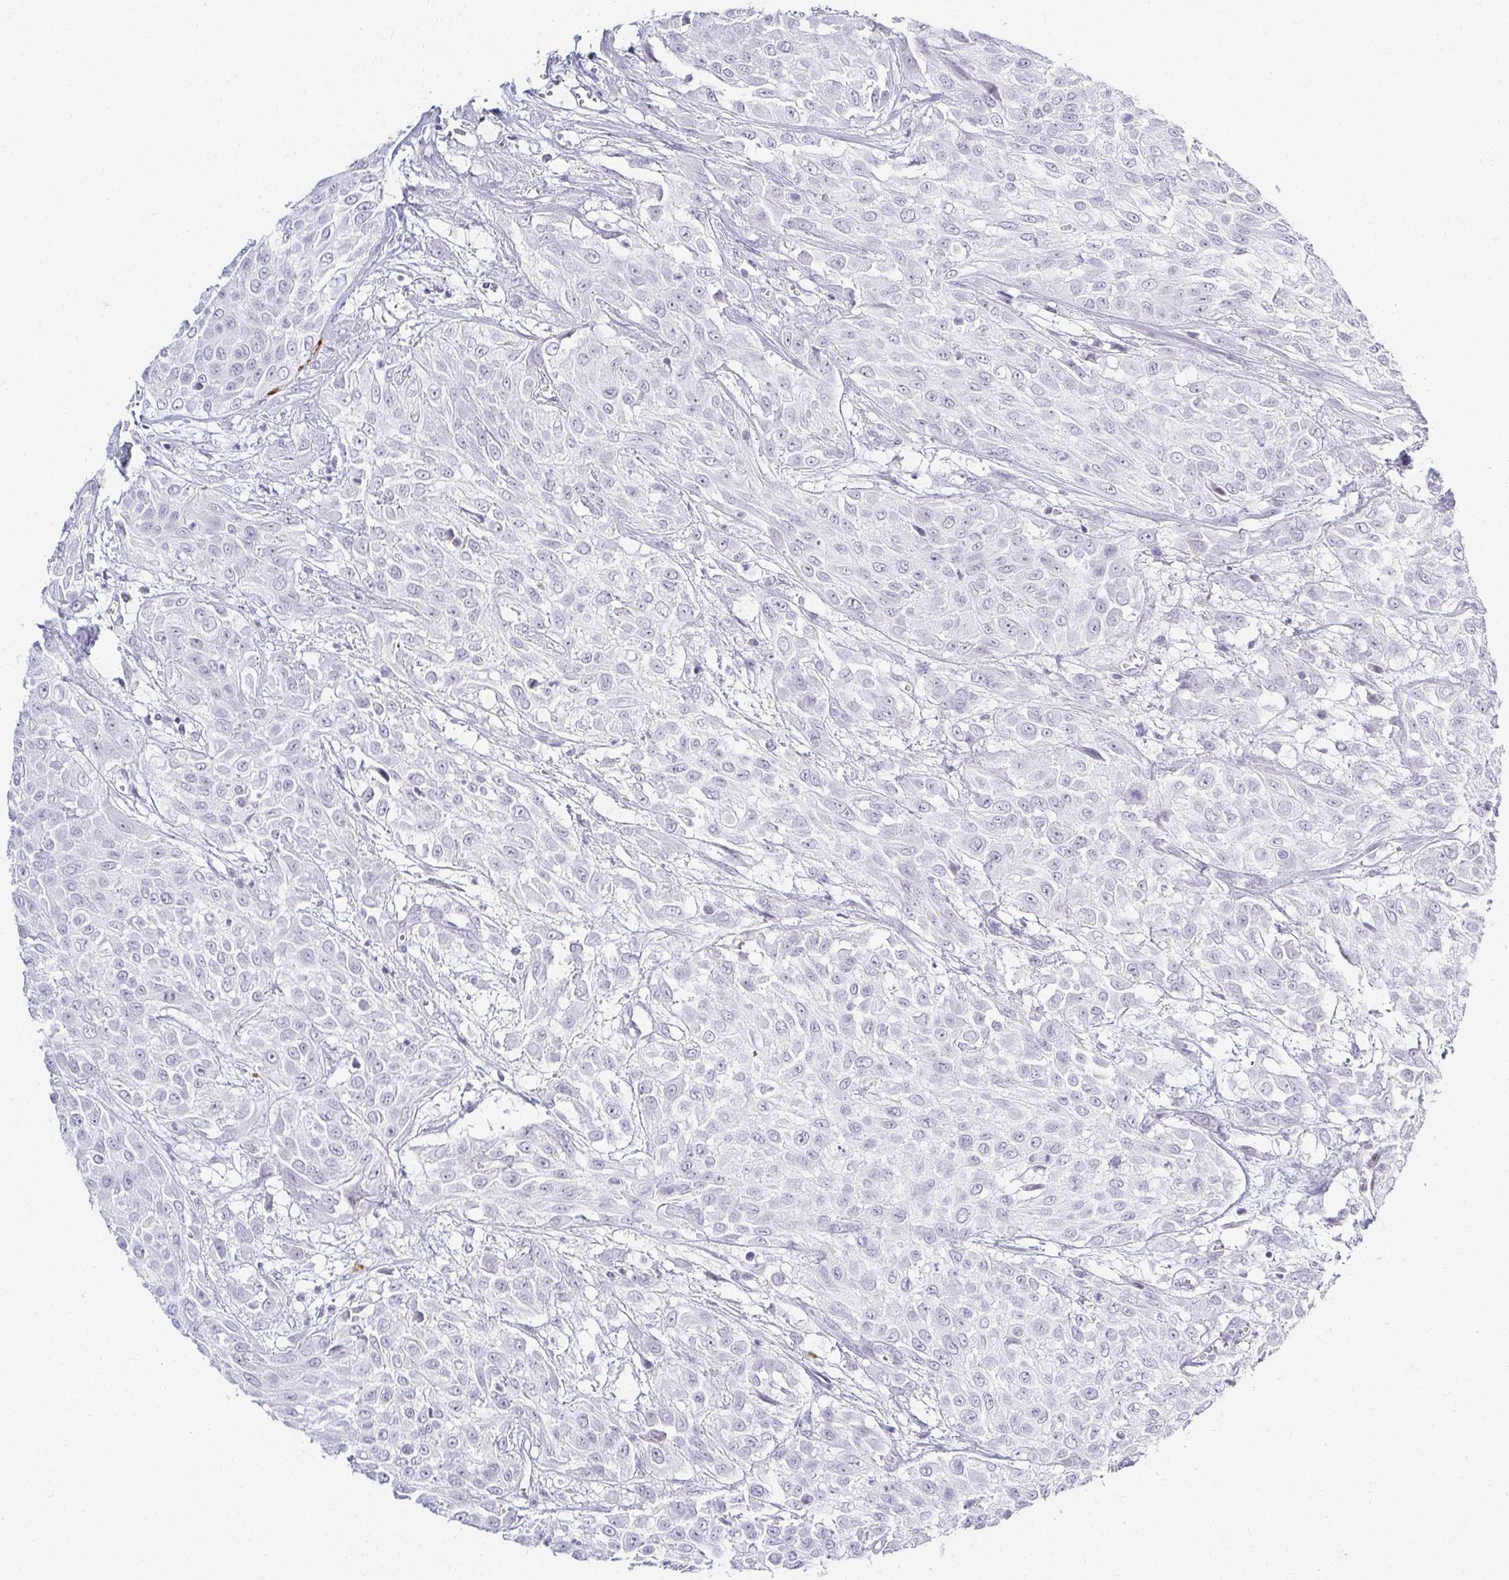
{"staining": {"intensity": "negative", "quantity": "none", "location": "none"}, "tissue": "urothelial cancer", "cell_type": "Tumor cells", "image_type": "cancer", "snomed": [{"axis": "morphology", "description": "Urothelial carcinoma, High grade"}, {"axis": "topography", "description": "Urinary bladder"}], "caption": "Immunohistochemistry (IHC) histopathology image of urothelial carcinoma (high-grade) stained for a protein (brown), which shows no positivity in tumor cells. (DAB IHC, high magnification).", "gene": "ACAN", "patient": {"sex": "male", "age": 57}}